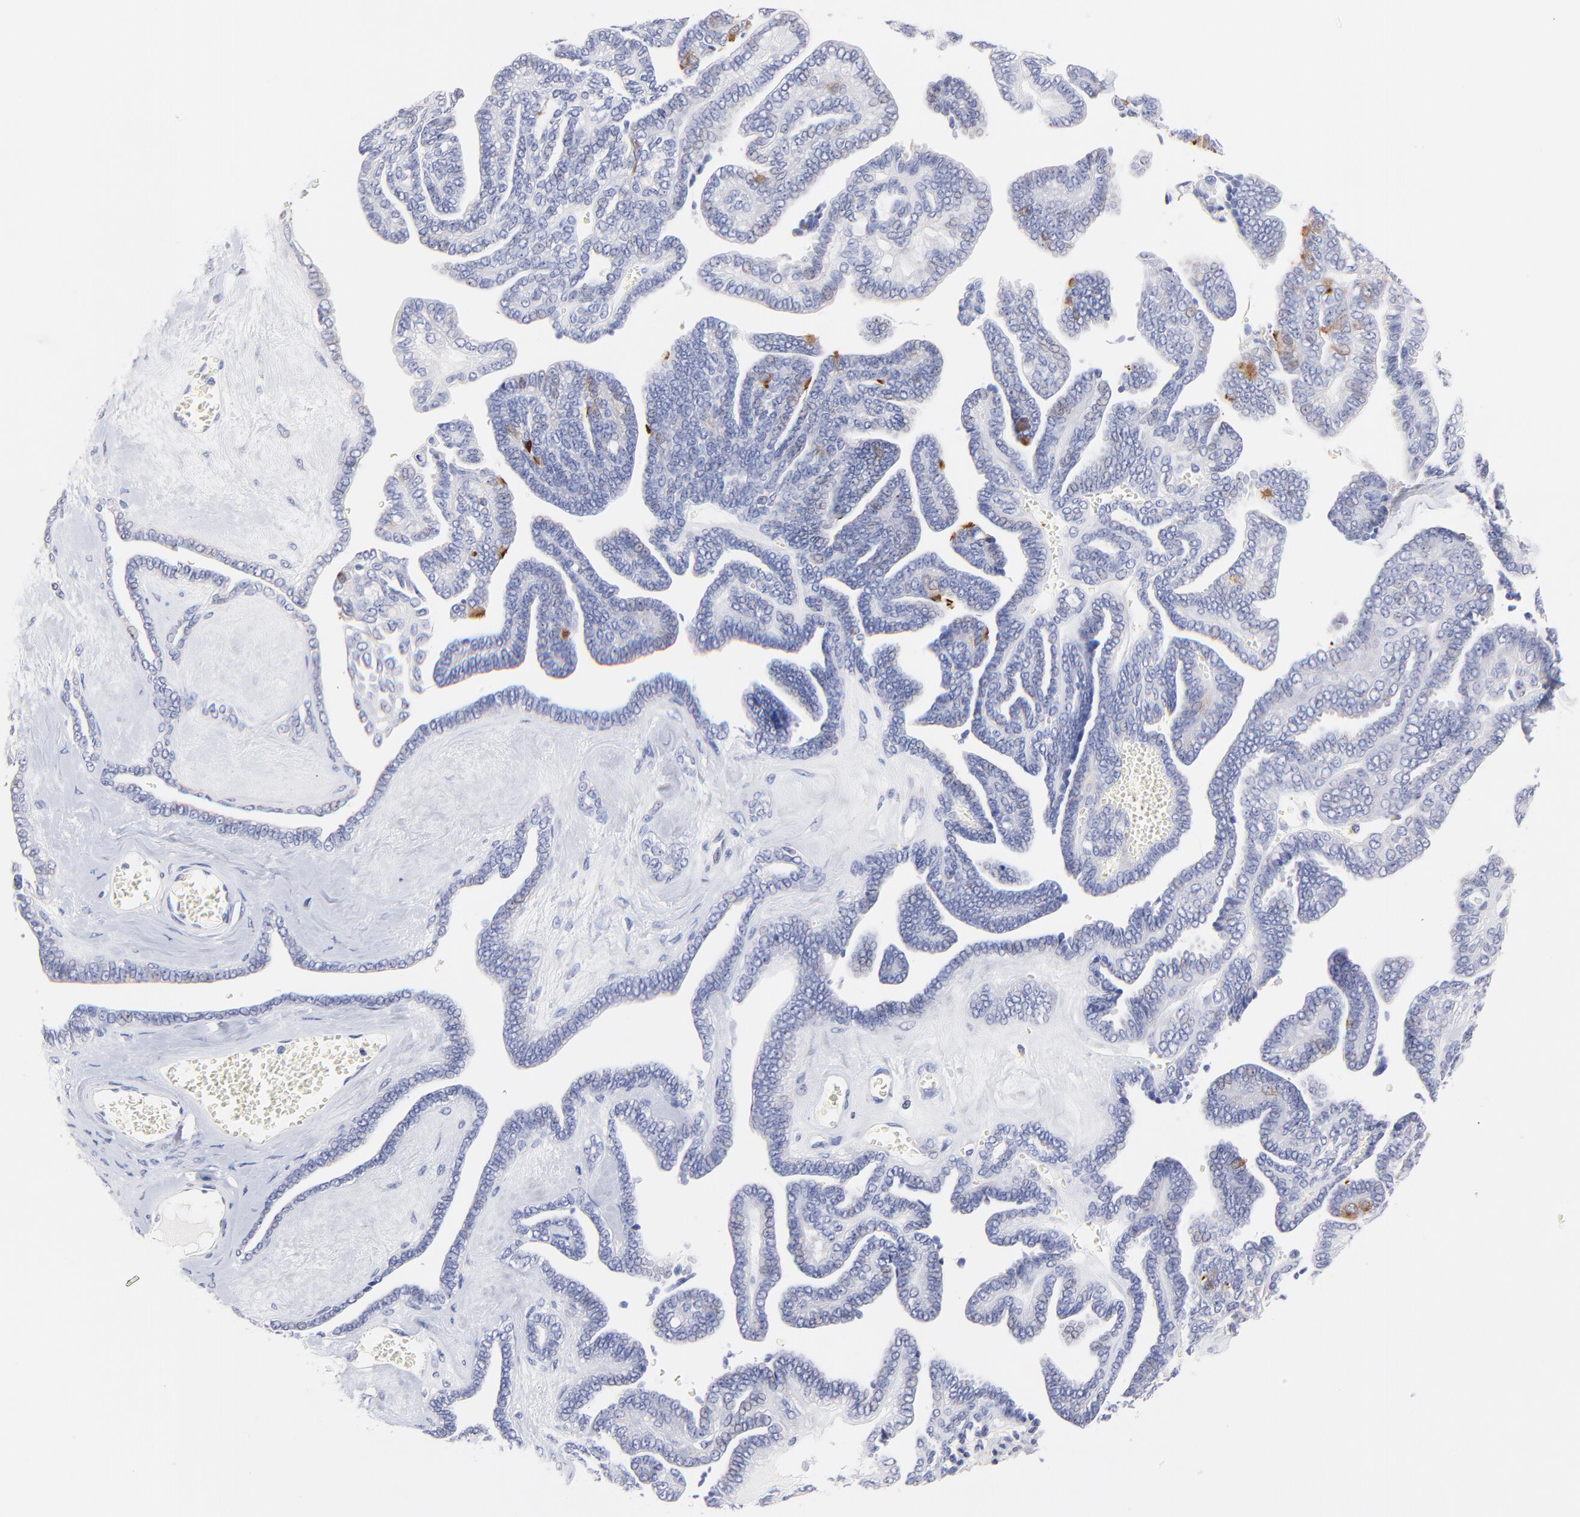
{"staining": {"intensity": "moderate", "quantity": "<25%", "location": "cytoplasmic/membranous"}, "tissue": "ovarian cancer", "cell_type": "Tumor cells", "image_type": "cancer", "snomed": [{"axis": "morphology", "description": "Cystadenocarcinoma, serous, NOS"}, {"axis": "topography", "description": "Ovary"}], "caption": "IHC of human ovarian cancer exhibits low levels of moderate cytoplasmic/membranous positivity in about <25% of tumor cells. The staining was performed using DAB, with brown indicating positive protein expression. Nuclei are stained blue with hematoxylin.", "gene": "CFAP57", "patient": {"sex": "female", "age": 71}}